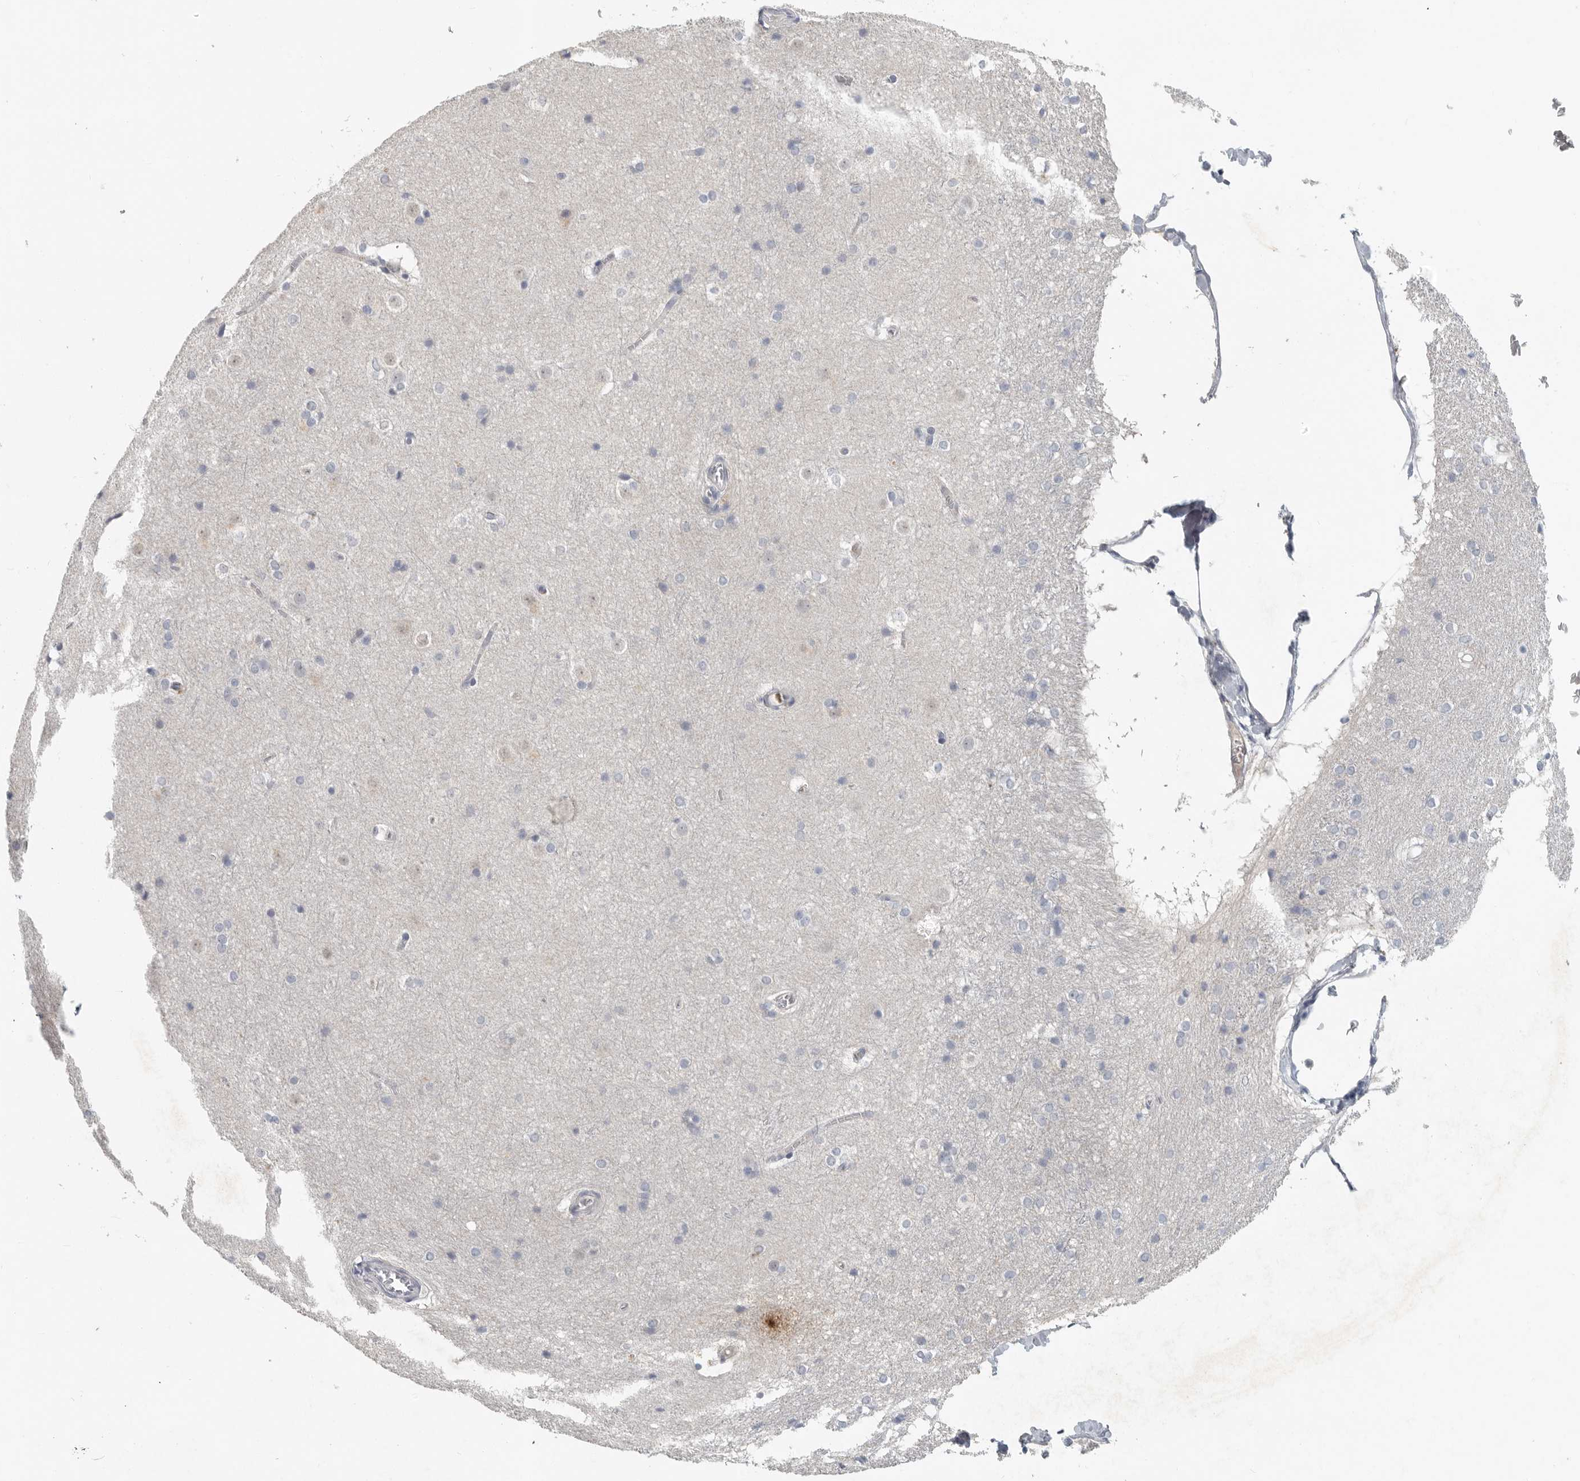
{"staining": {"intensity": "moderate", "quantity": "<25%", "location": "cytoplasmic/membranous"}, "tissue": "caudate", "cell_type": "Glial cells", "image_type": "normal", "snomed": [{"axis": "morphology", "description": "Normal tissue, NOS"}, {"axis": "topography", "description": "Lateral ventricle wall"}], "caption": "Protein expression analysis of benign caudate reveals moderate cytoplasmic/membranous positivity in about <25% of glial cells.", "gene": "REG4", "patient": {"sex": "female", "age": 19}}